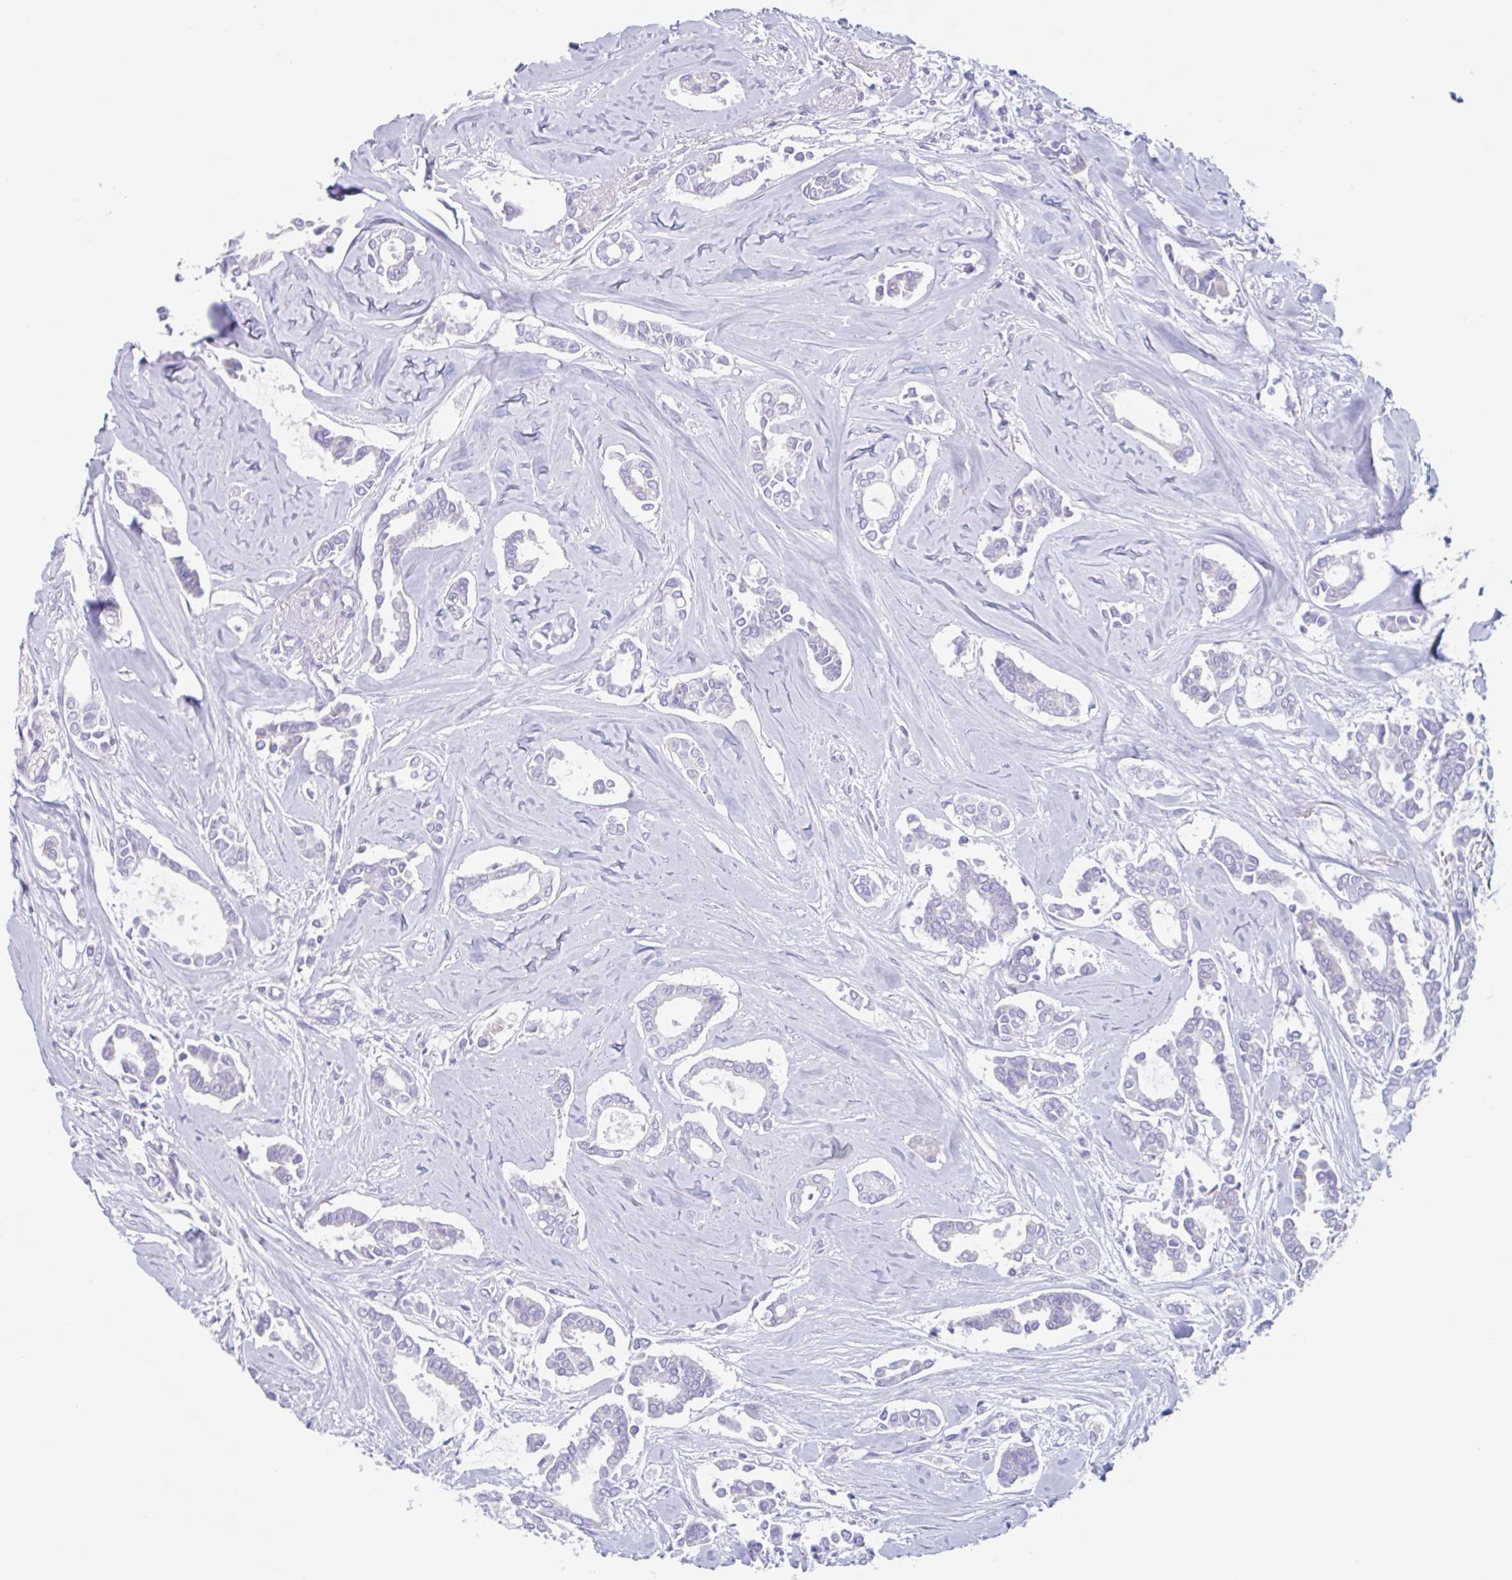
{"staining": {"intensity": "negative", "quantity": "none", "location": "none"}, "tissue": "breast cancer", "cell_type": "Tumor cells", "image_type": "cancer", "snomed": [{"axis": "morphology", "description": "Duct carcinoma"}, {"axis": "topography", "description": "Breast"}], "caption": "Immunohistochemistry (IHC) photomicrograph of human breast infiltrating ductal carcinoma stained for a protein (brown), which reveals no expression in tumor cells.", "gene": "CPTP", "patient": {"sex": "female", "age": 84}}